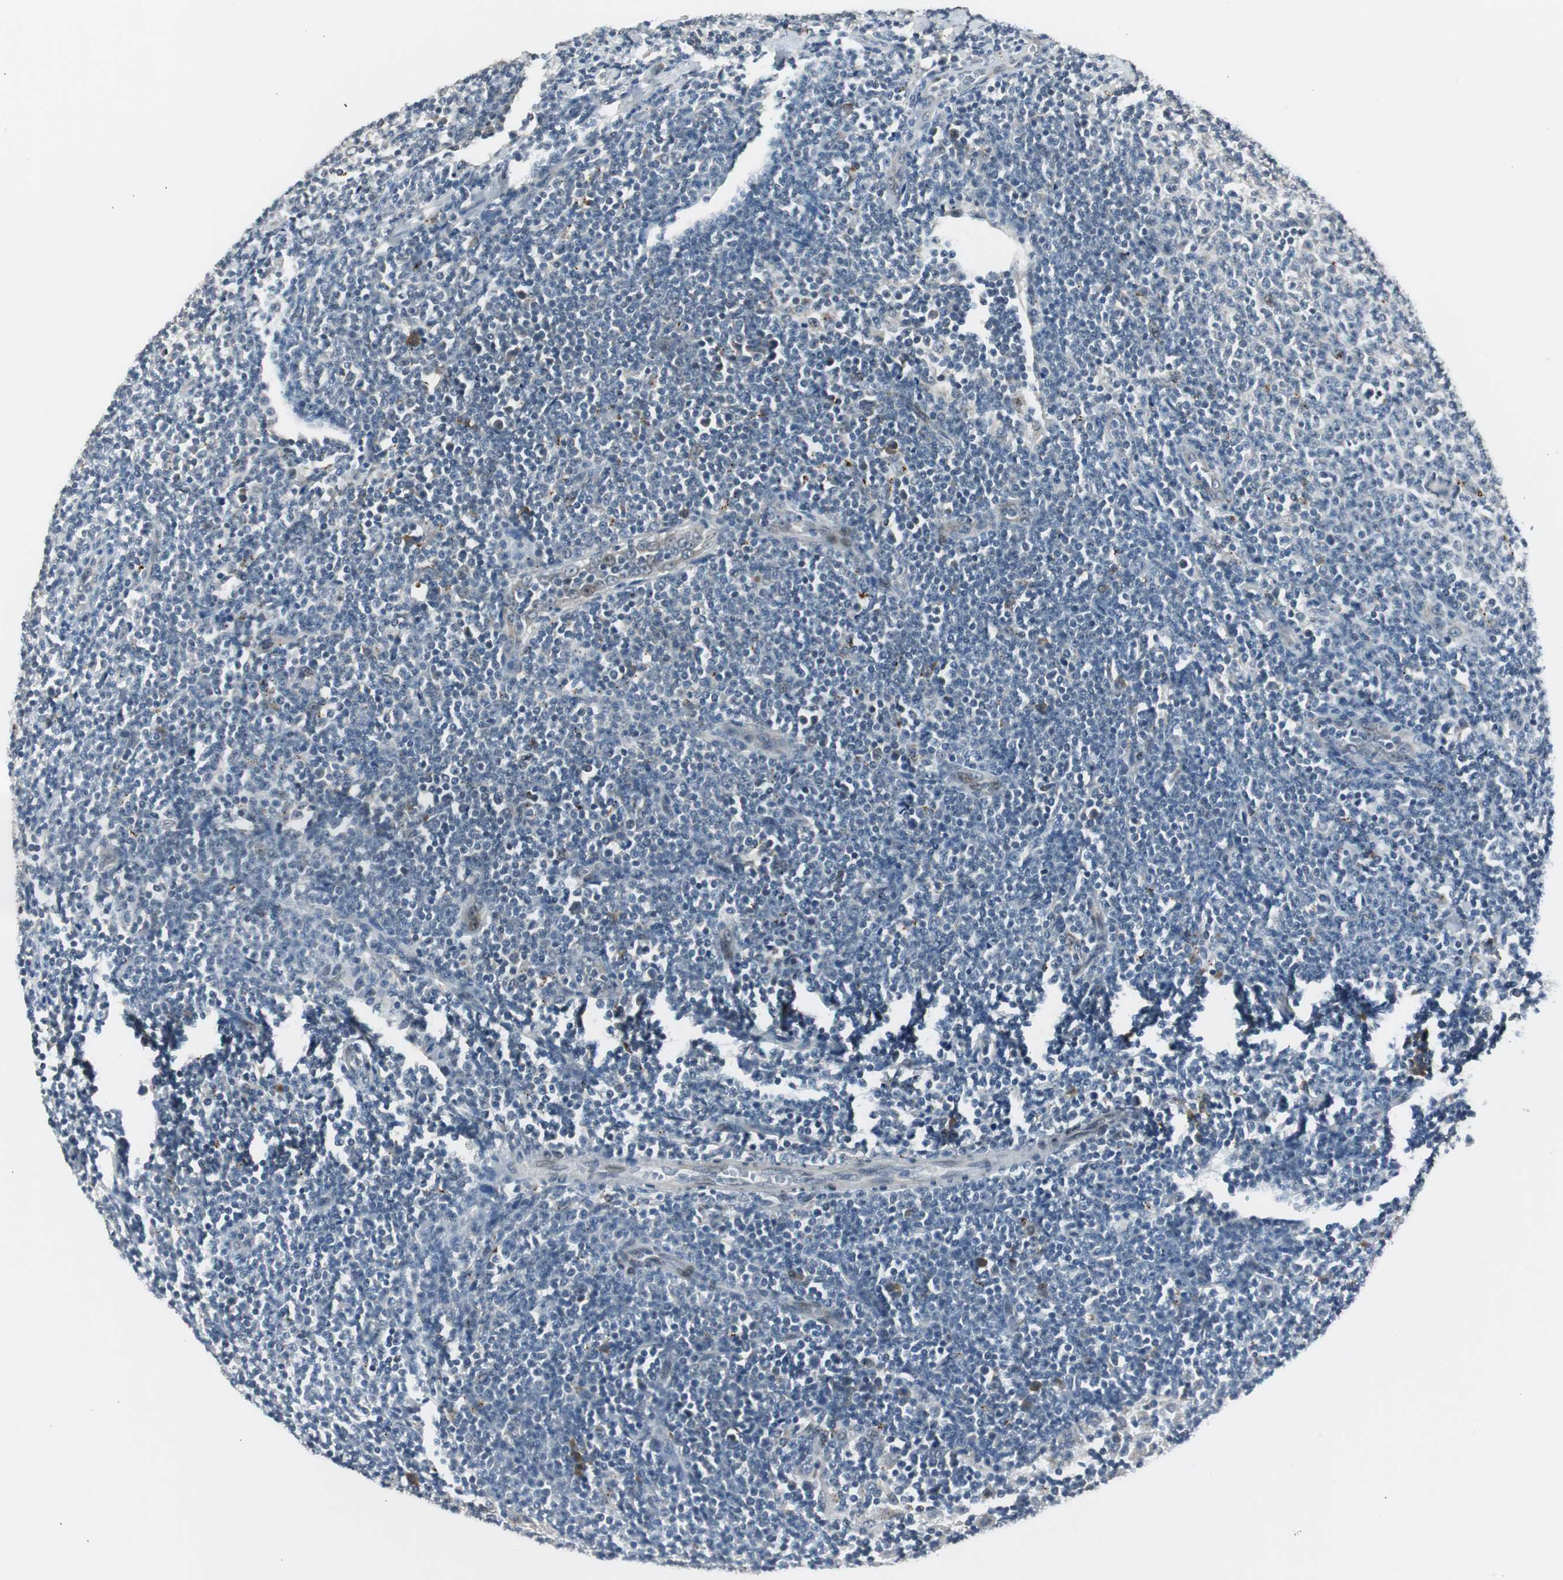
{"staining": {"intensity": "negative", "quantity": "none", "location": "none"}, "tissue": "lymphoma", "cell_type": "Tumor cells", "image_type": "cancer", "snomed": [{"axis": "morphology", "description": "Malignant lymphoma, non-Hodgkin's type, Low grade"}, {"axis": "topography", "description": "Lymph node"}], "caption": "Human lymphoma stained for a protein using IHC reveals no expression in tumor cells.", "gene": "BOLA1", "patient": {"sex": "male", "age": 66}}